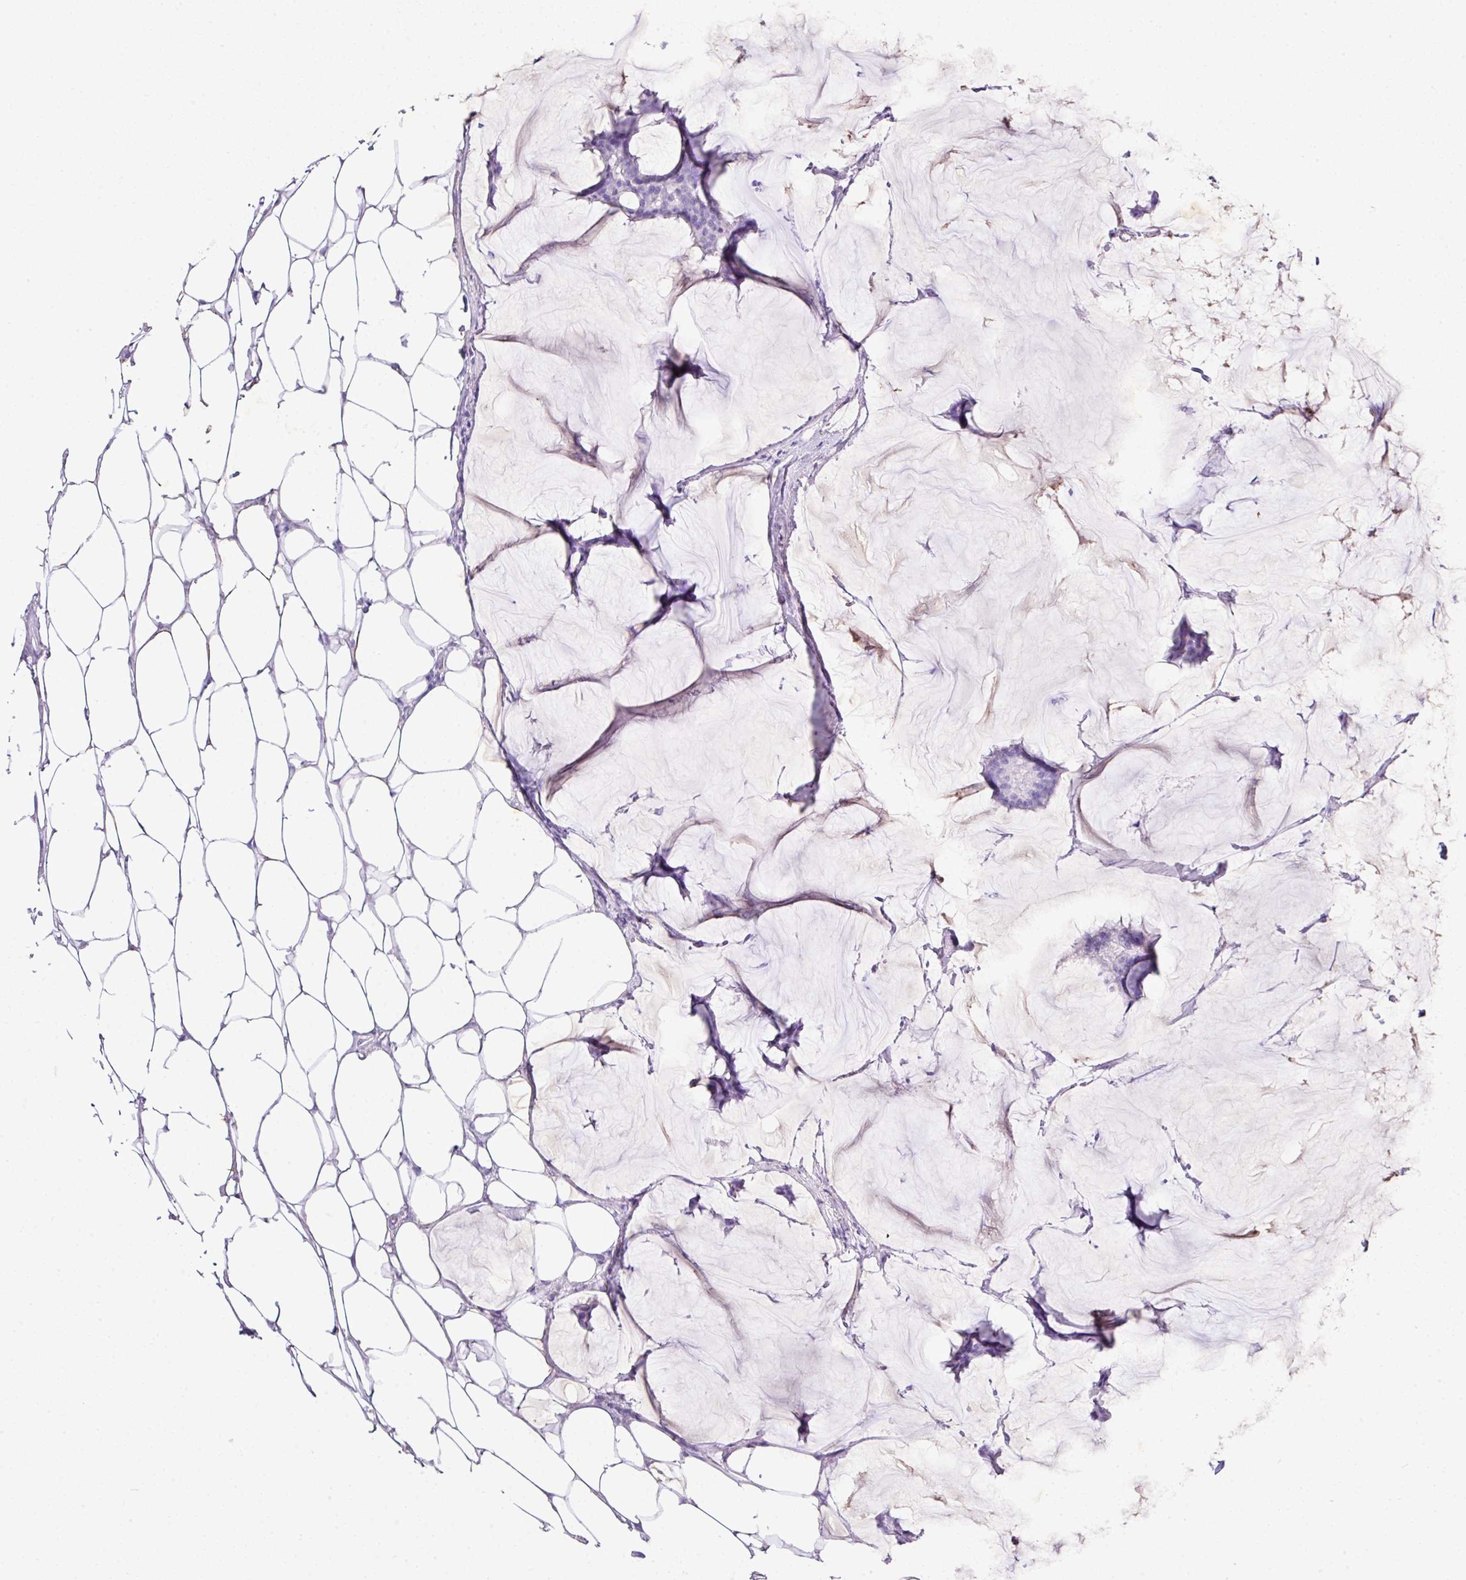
{"staining": {"intensity": "negative", "quantity": "none", "location": "none"}, "tissue": "breast cancer", "cell_type": "Tumor cells", "image_type": "cancer", "snomed": [{"axis": "morphology", "description": "Duct carcinoma"}, {"axis": "topography", "description": "Breast"}], "caption": "A high-resolution photomicrograph shows immunohistochemistry (IHC) staining of invasive ductal carcinoma (breast), which demonstrates no significant positivity in tumor cells.", "gene": "KCNJ11", "patient": {"sex": "female", "age": 93}}